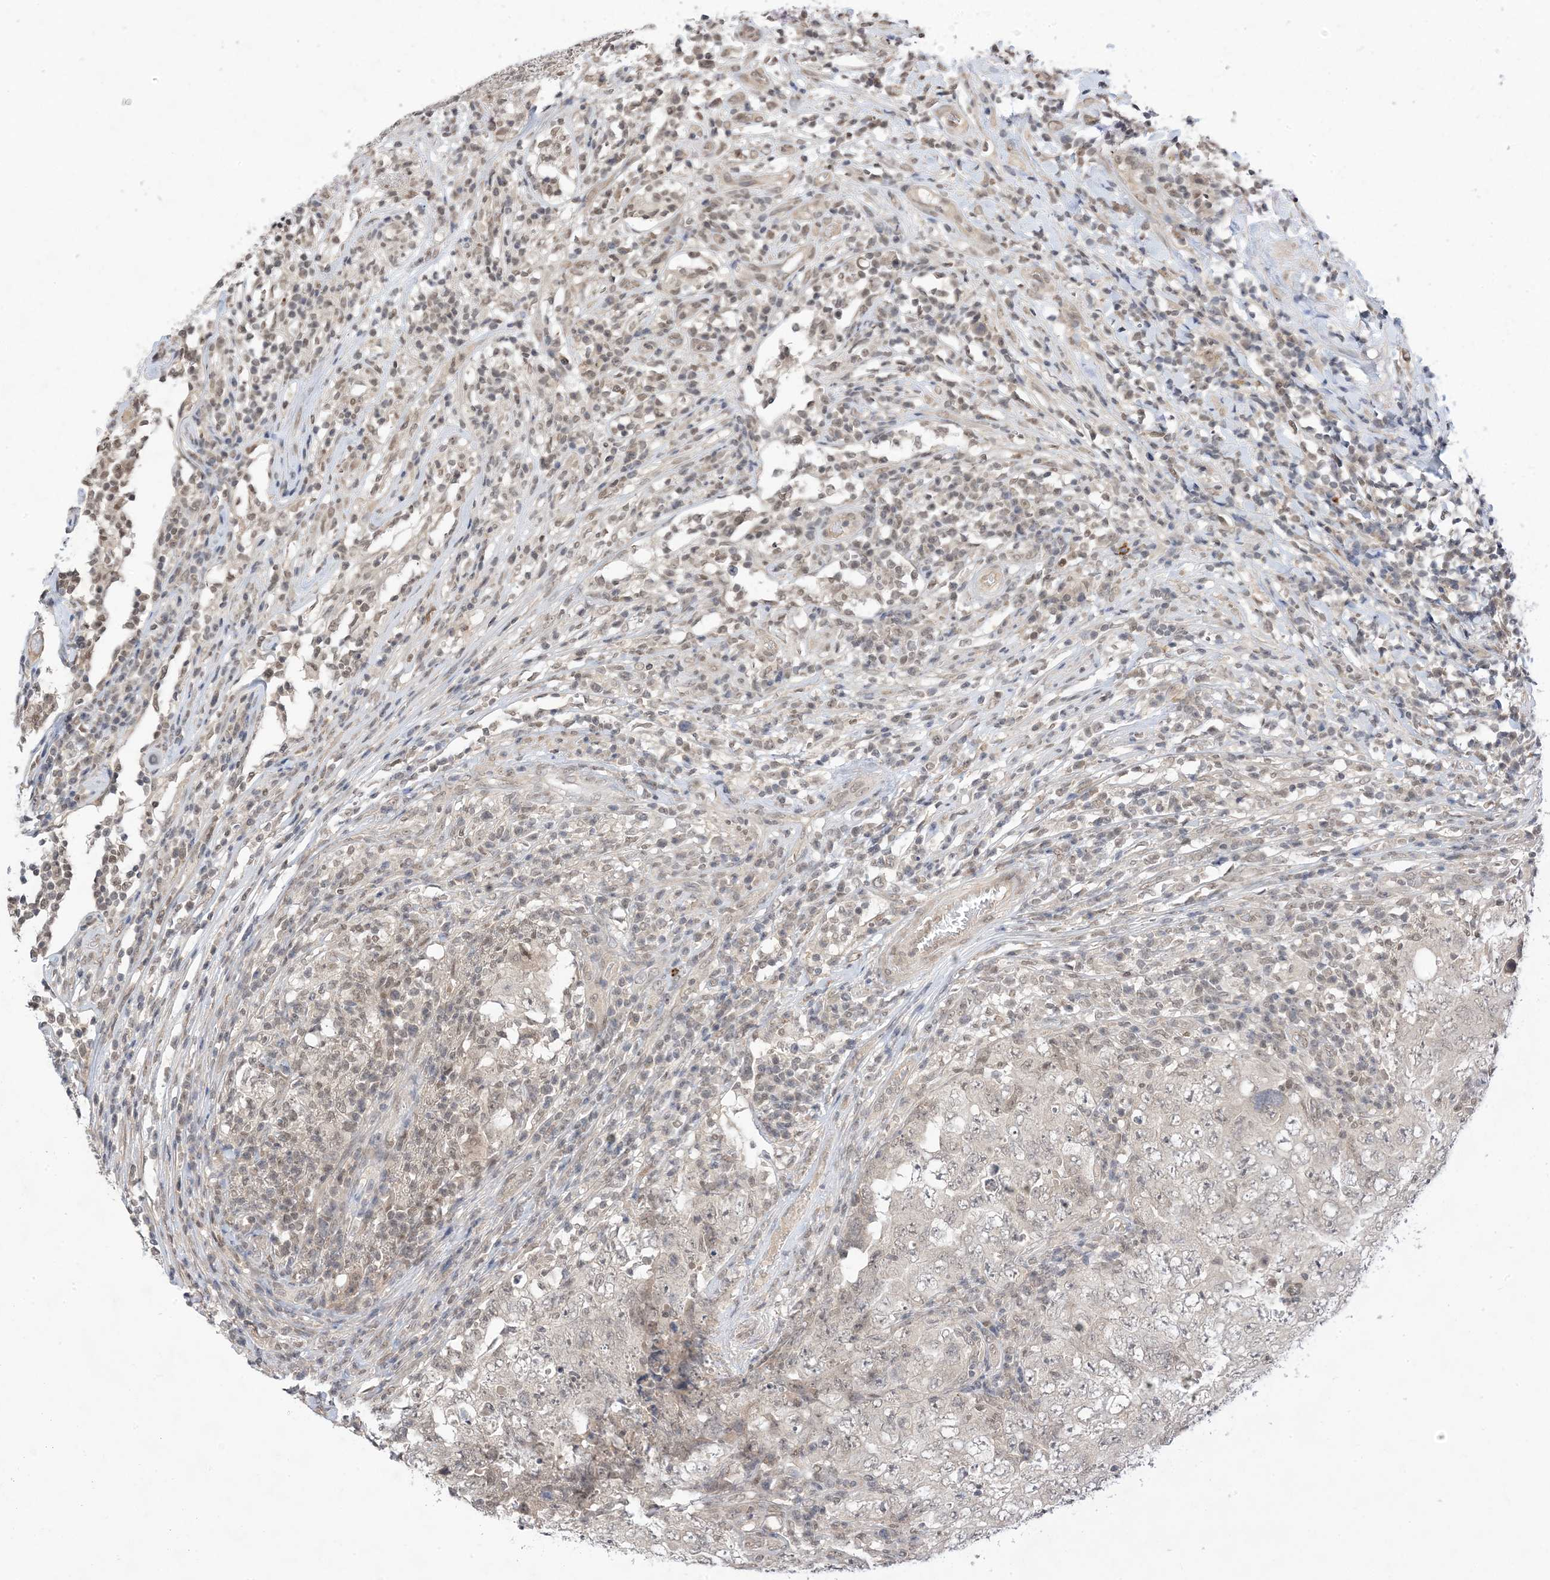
{"staining": {"intensity": "negative", "quantity": "none", "location": "none"}, "tissue": "testis cancer", "cell_type": "Tumor cells", "image_type": "cancer", "snomed": [{"axis": "morphology", "description": "Carcinoma, Embryonal, NOS"}, {"axis": "topography", "description": "Testis"}], "caption": "DAB (3,3'-diaminobenzidine) immunohistochemical staining of human embryonal carcinoma (testis) shows no significant expression in tumor cells. (Brightfield microscopy of DAB (3,3'-diaminobenzidine) IHC at high magnification).", "gene": "RANBP9", "patient": {"sex": "male", "age": 26}}